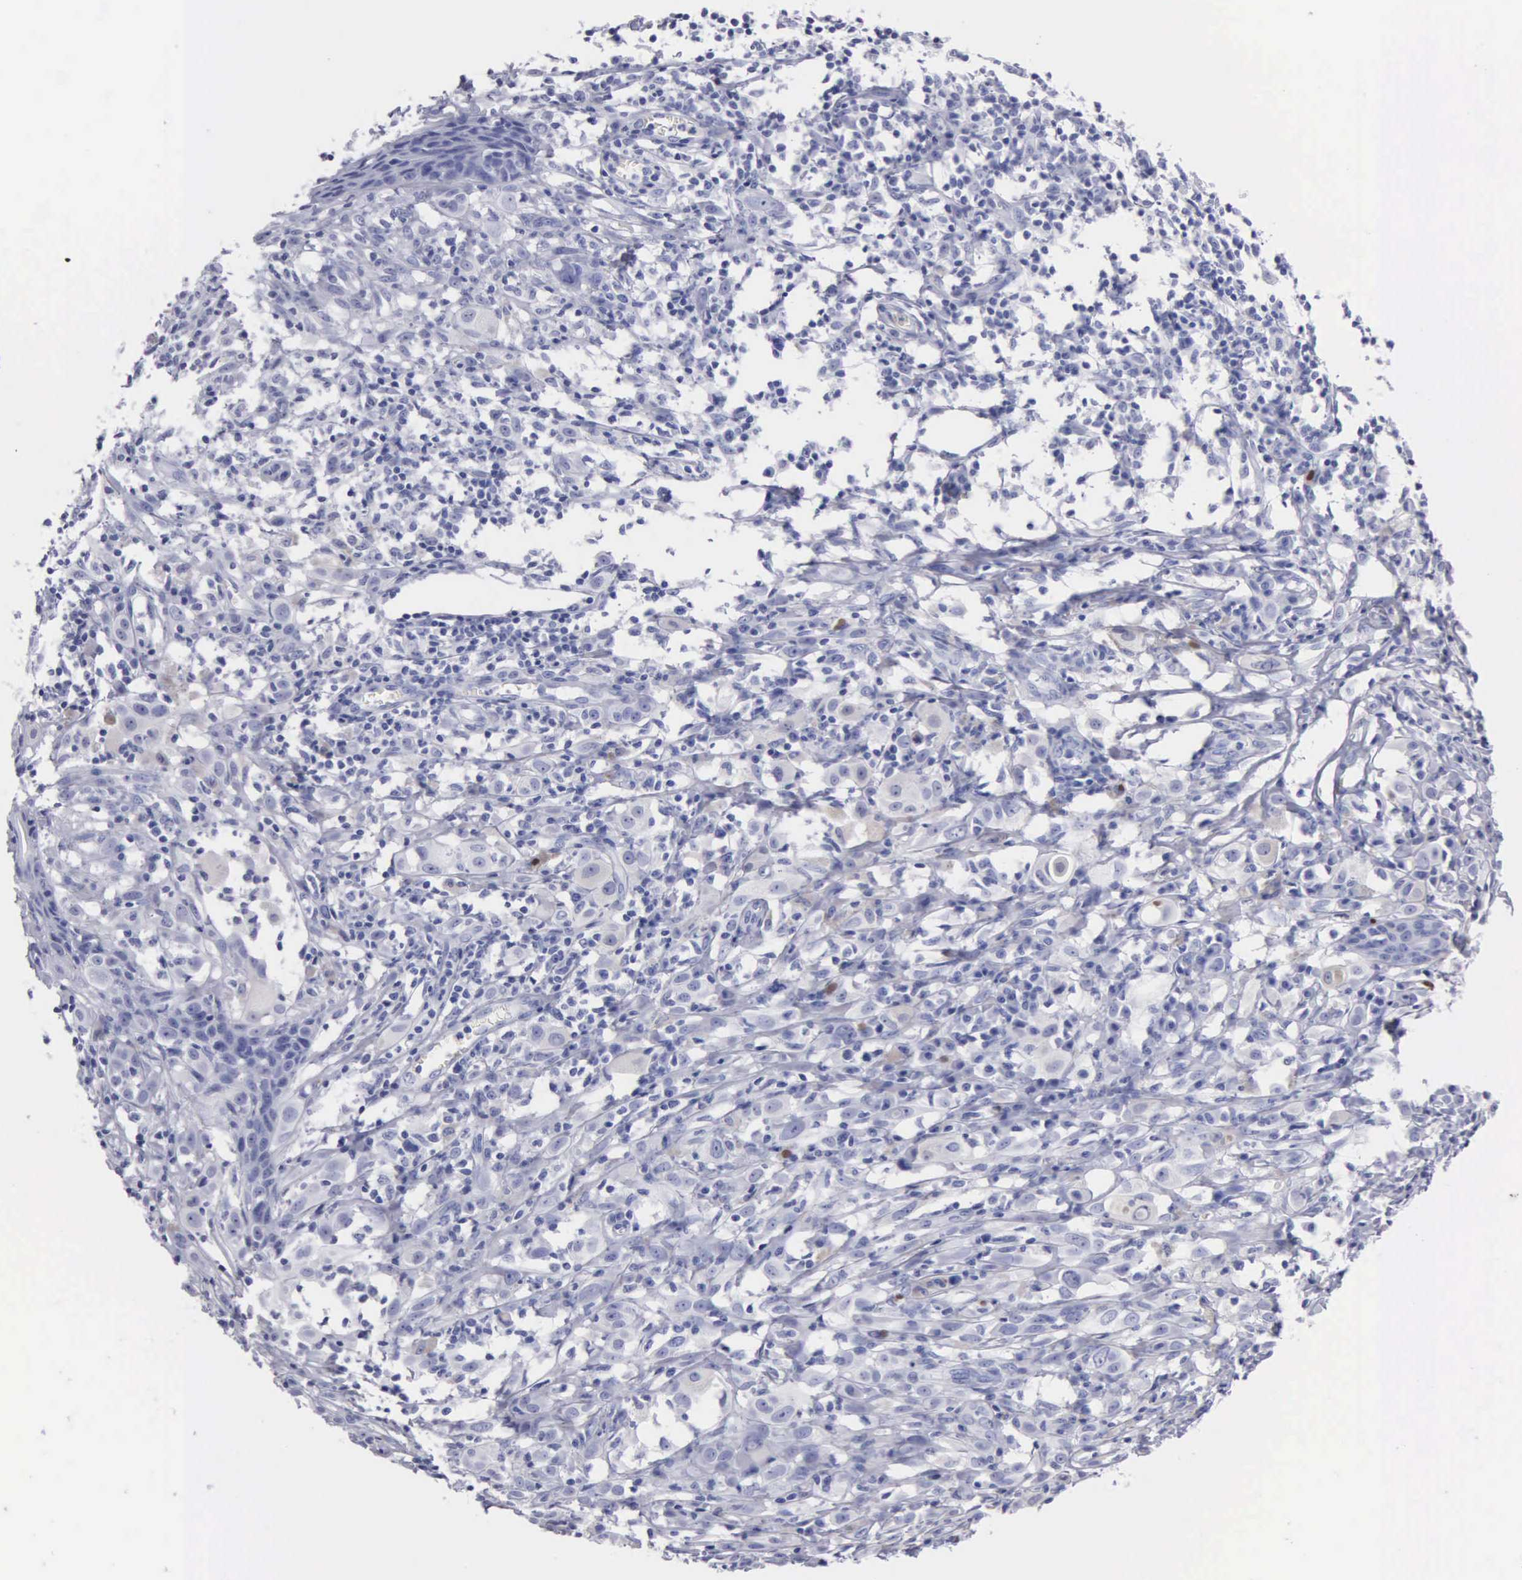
{"staining": {"intensity": "weak", "quantity": "<25%", "location": "cytoplasmic/membranous"}, "tissue": "melanoma", "cell_type": "Tumor cells", "image_type": "cancer", "snomed": [{"axis": "morphology", "description": "Malignant melanoma, NOS"}, {"axis": "topography", "description": "Skin"}], "caption": "There is no significant expression in tumor cells of melanoma.", "gene": "CYP19A1", "patient": {"sex": "female", "age": 52}}